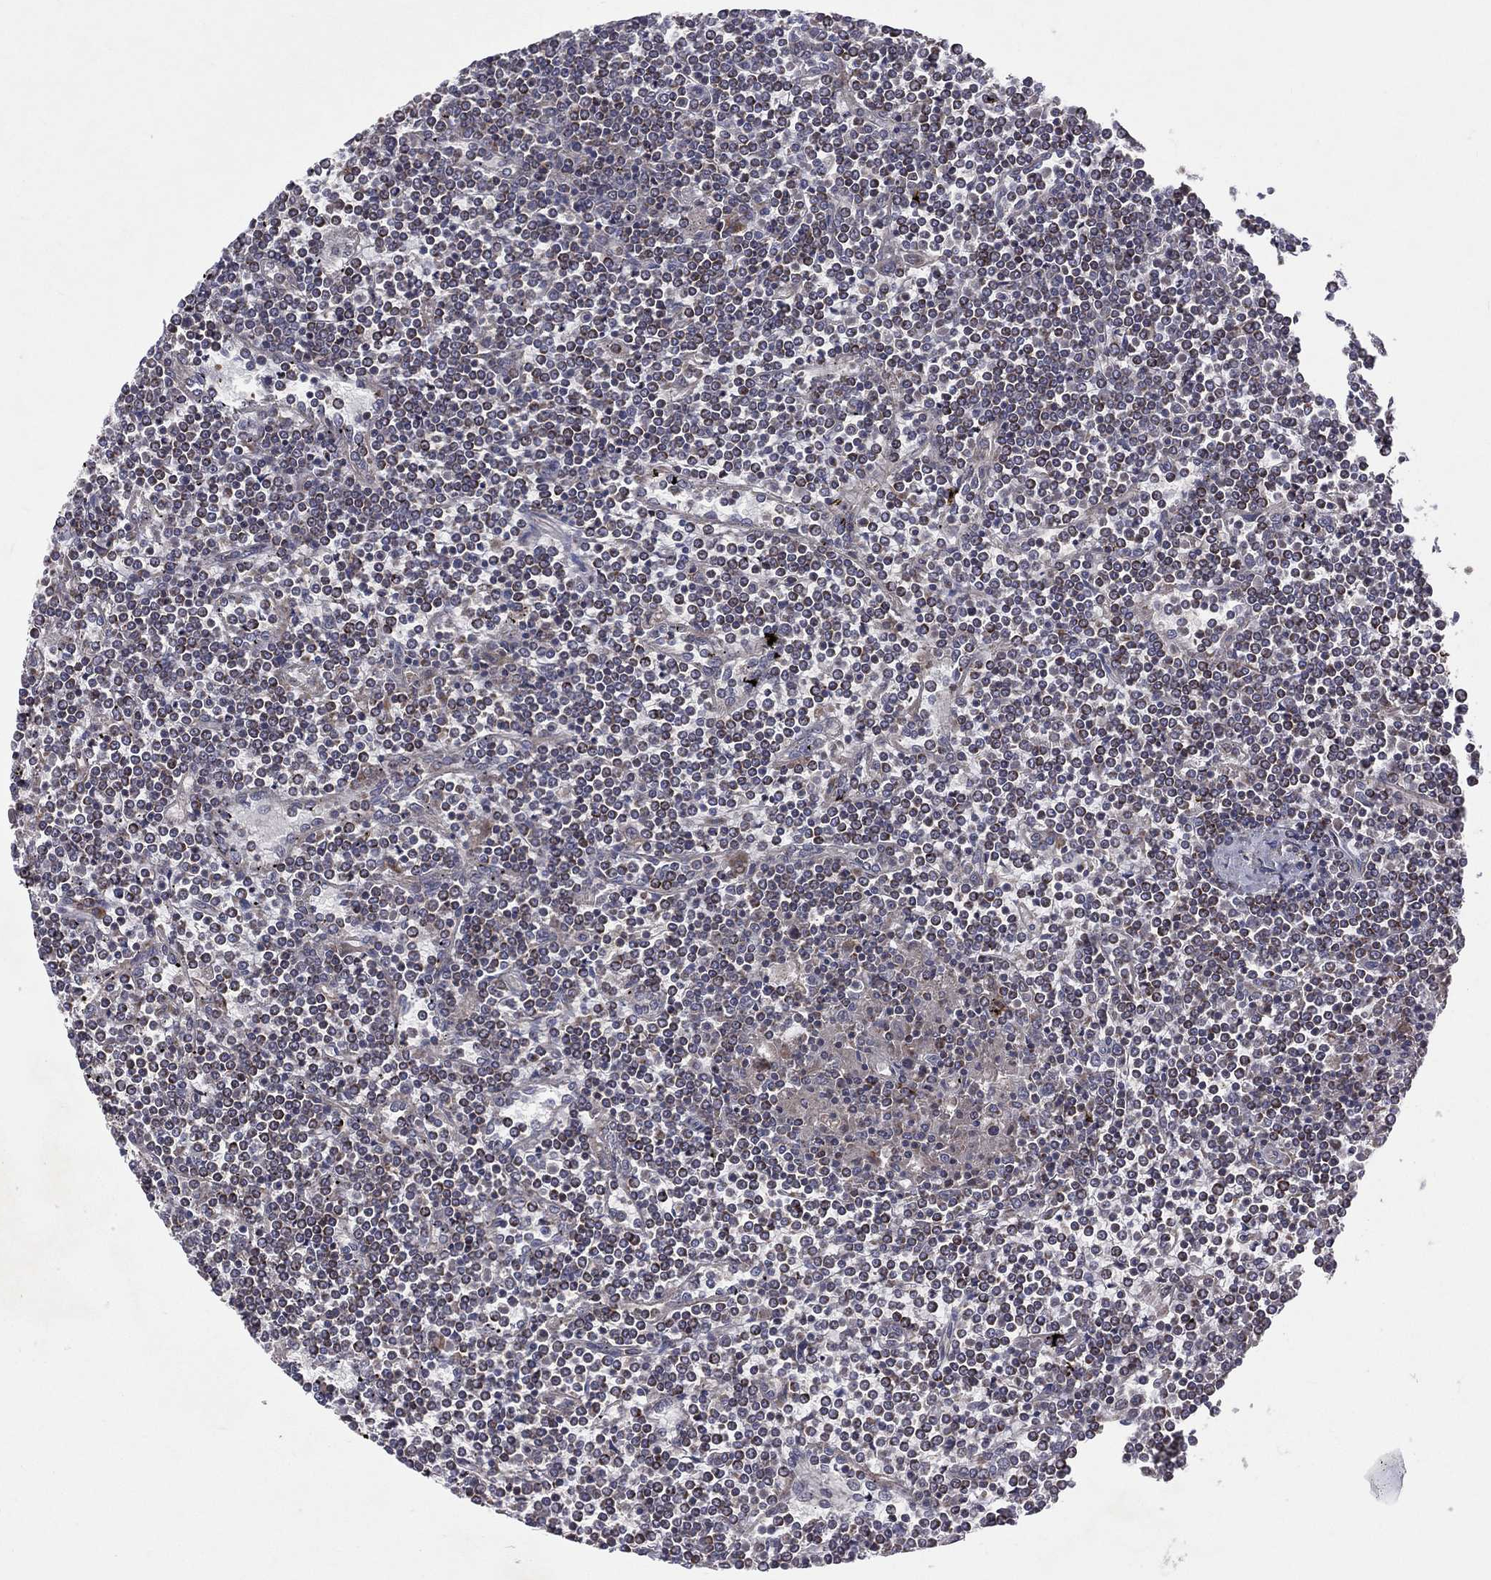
{"staining": {"intensity": "negative", "quantity": "none", "location": "none"}, "tissue": "lymphoma", "cell_type": "Tumor cells", "image_type": "cancer", "snomed": [{"axis": "morphology", "description": "Malignant lymphoma, non-Hodgkin's type, Low grade"}, {"axis": "topography", "description": "Spleen"}], "caption": "Immunohistochemistry histopathology image of neoplastic tissue: malignant lymphoma, non-Hodgkin's type (low-grade) stained with DAB (3,3'-diaminobenzidine) reveals no significant protein positivity in tumor cells.", "gene": "STARD3", "patient": {"sex": "female", "age": 19}}